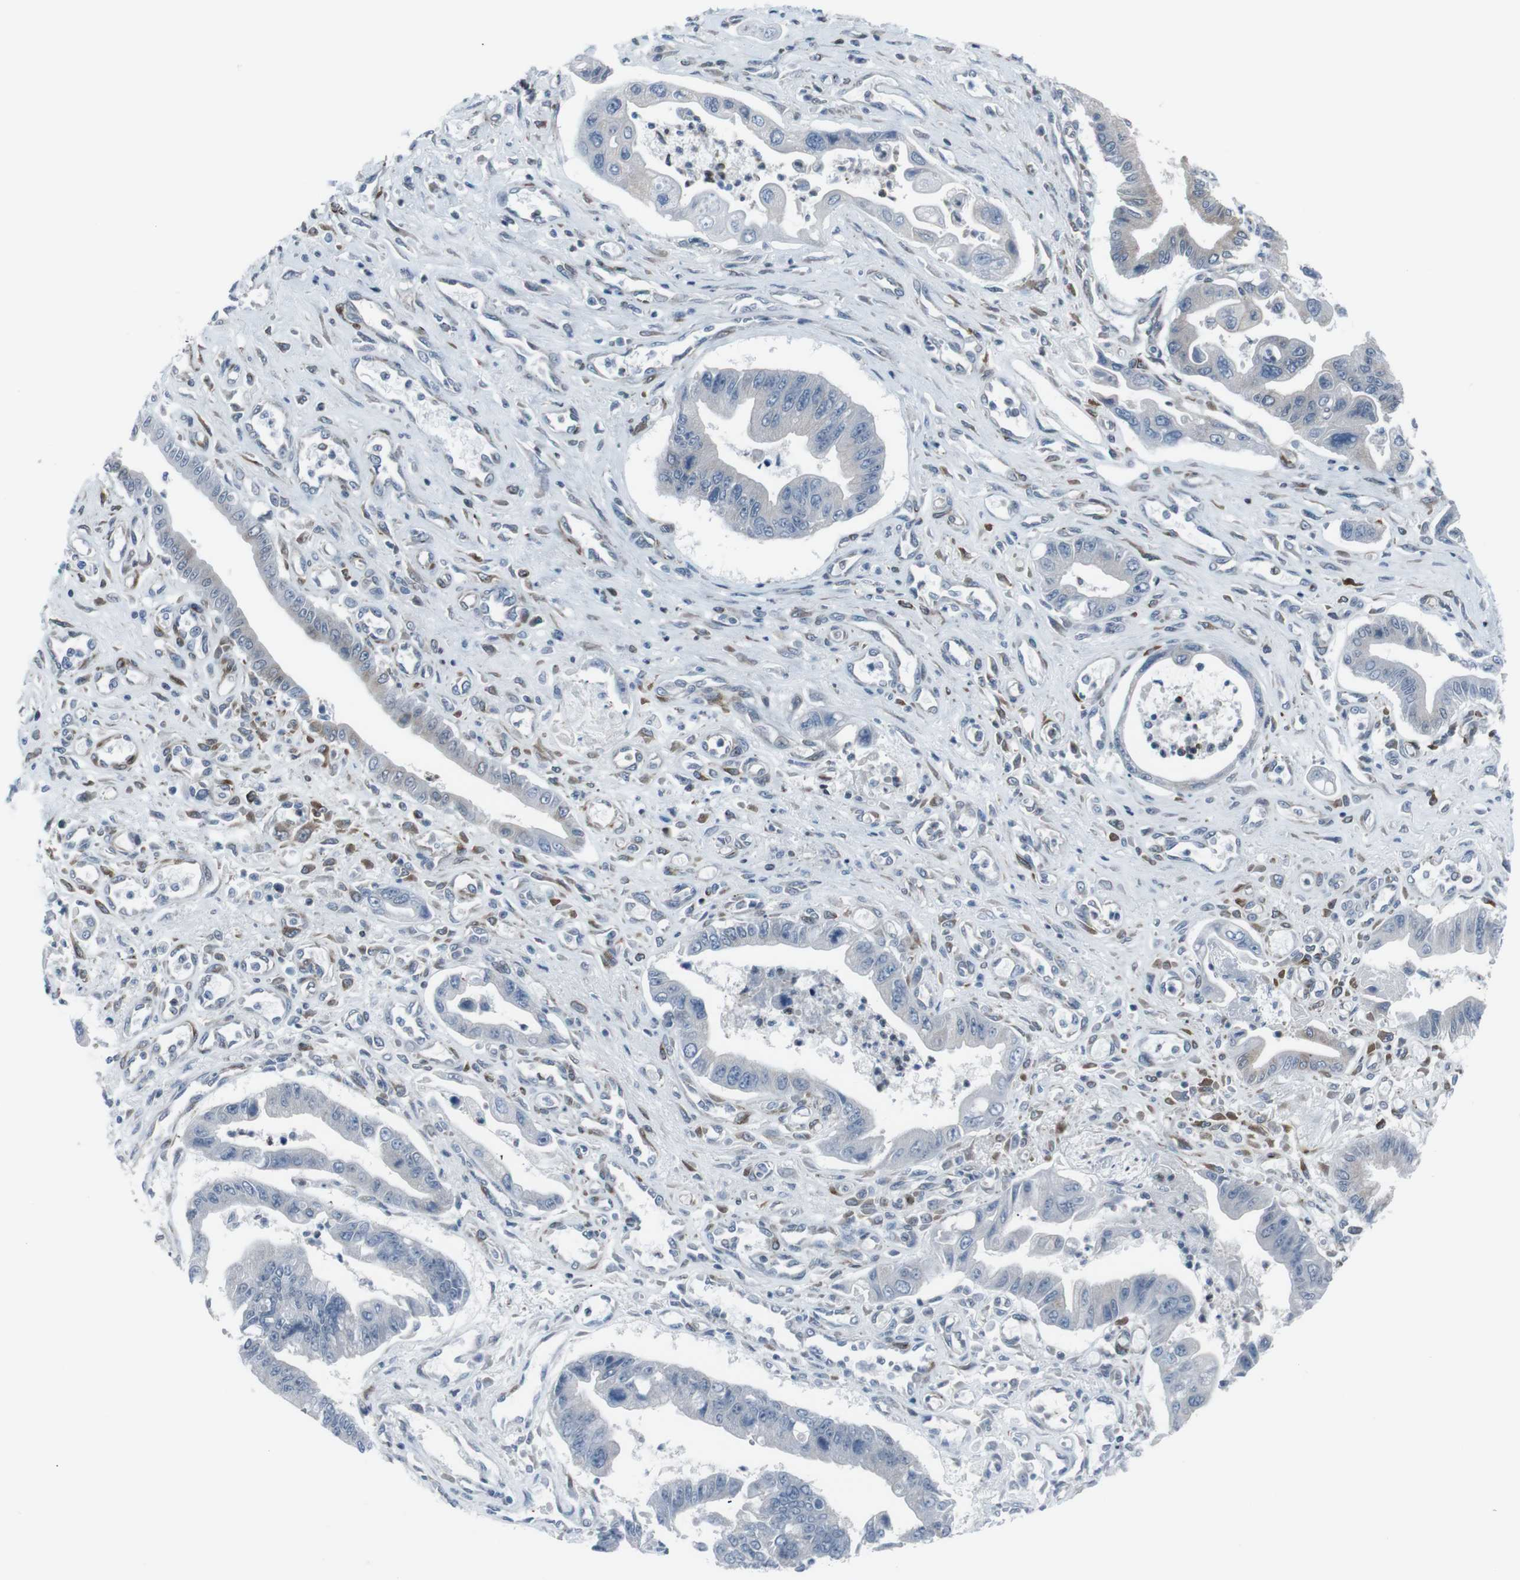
{"staining": {"intensity": "negative", "quantity": "none", "location": "none"}, "tissue": "pancreatic cancer", "cell_type": "Tumor cells", "image_type": "cancer", "snomed": [{"axis": "morphology", "description": "Adenocarcinoma, NOS"}, {"axis": "topography", "description": "Pancreas"}], "caption": "Tumor cells are negative for protein expression in human adenocarcinoma (pancreatic).", "gene": "LNPK", "patient": {"sex": "male", "age": 56}}